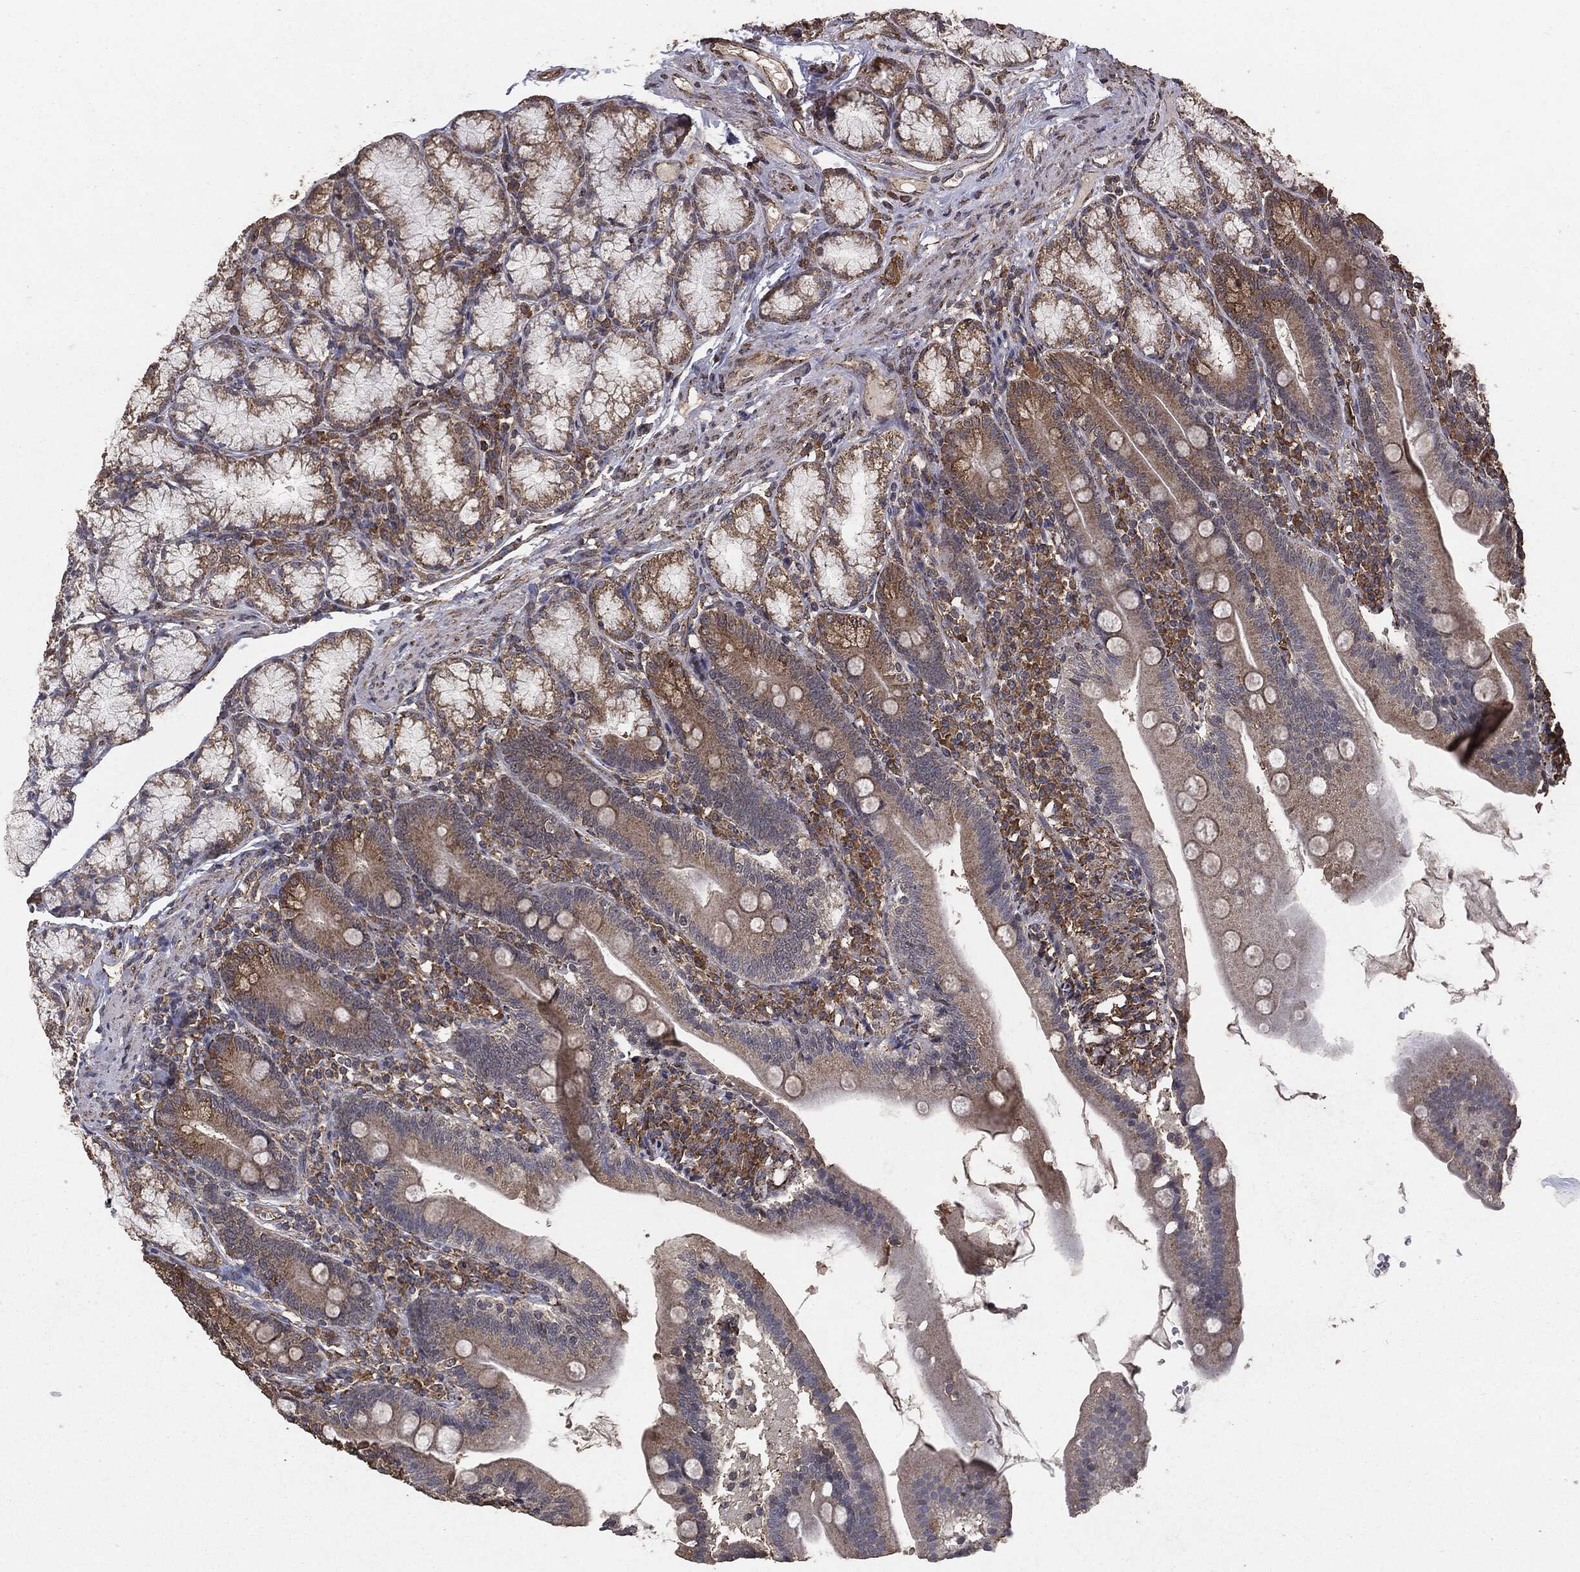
{"staining": {"intensity": "weak", "quantity": "25%-75%", "location": "cytoplasmic/membranous"}, "tissue": "duodenum", "cell_type": "Glandular cells", "image_type": "normal", "snomed": [{"axis": "morphology", "description": "Normal tissue, NOS"}, {"axis": "topography", "description": "Duodenum"}], "caption": "IHC image of normal duodenum: human duodenum stained using immunohistochemistry exhibits low levels of weak protein expression localized specifically in the cytoplasmic/membranous of glandular cells, appearing as a cytoplasmic/membranous brown color.", "gene": "MTOR", "patient": {"sex": "female", "age": 67}}